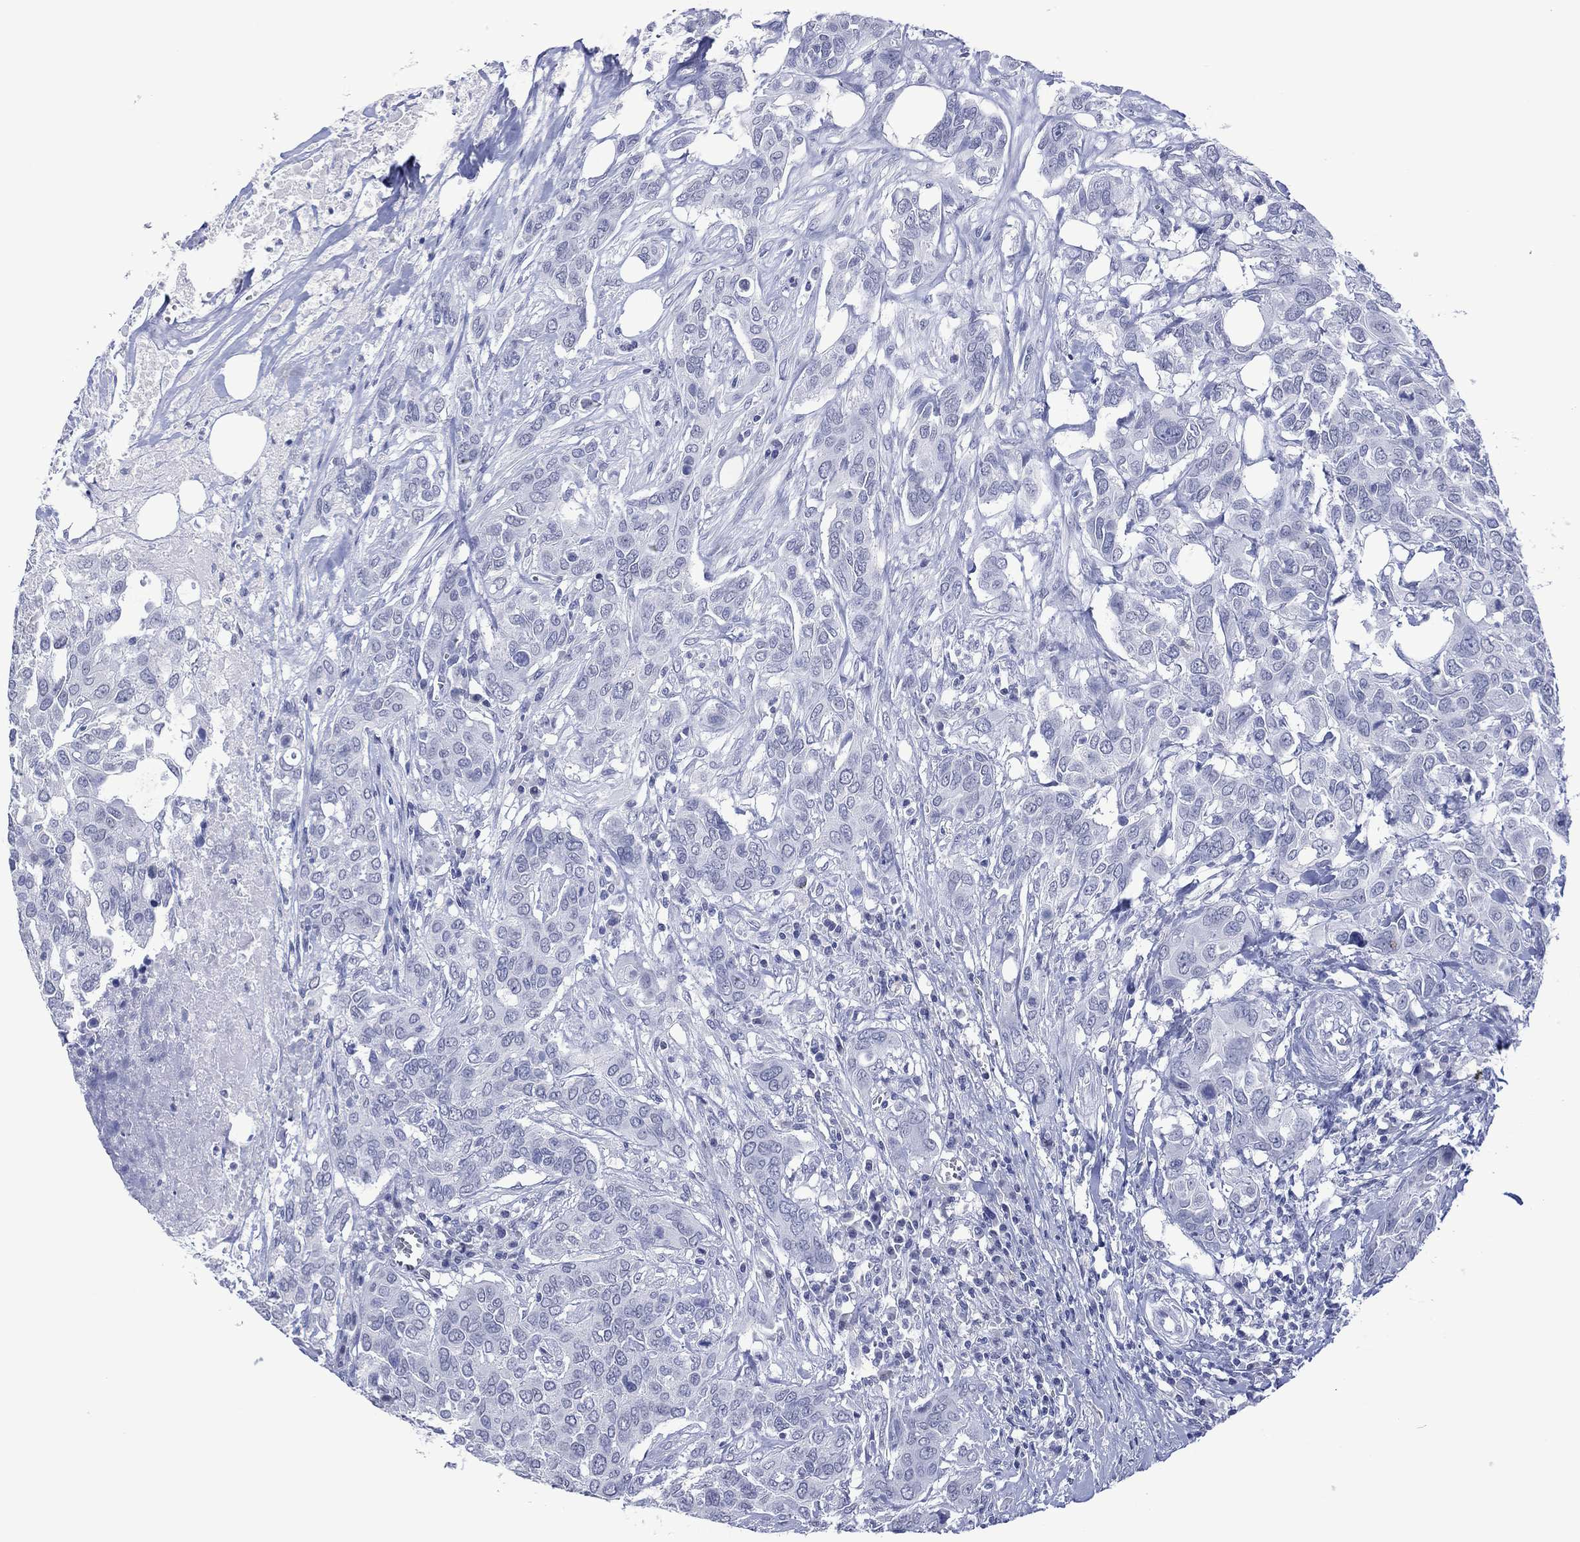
{"staining": {"intensity": "negative", "quantity": "none", "location": "none"}, "tissue": "urothelial cancer", "cell_type": "Tumor cells", "image_type": "cancer", "snomed": [{"axis": "morphology", "description": "Urothelial carcinoma, NOS"}, {"axis": "morphology", "description": "Urothelial carcinoma, High grade"}, {"axis": "topography", "description": "Urinary bladder"}], "caption": "Immunohistochemistry micrograph of neoplastic tissue: human transitional cell carcinoma stained with DAB exhibits no significant protein positivity in tumor cells. (DAB (3,3'-diaminobenzidine) IHC with hematoxylin counter stain).", "gene": "UTF1", "patient": {"sex": "male", "age": 63}}